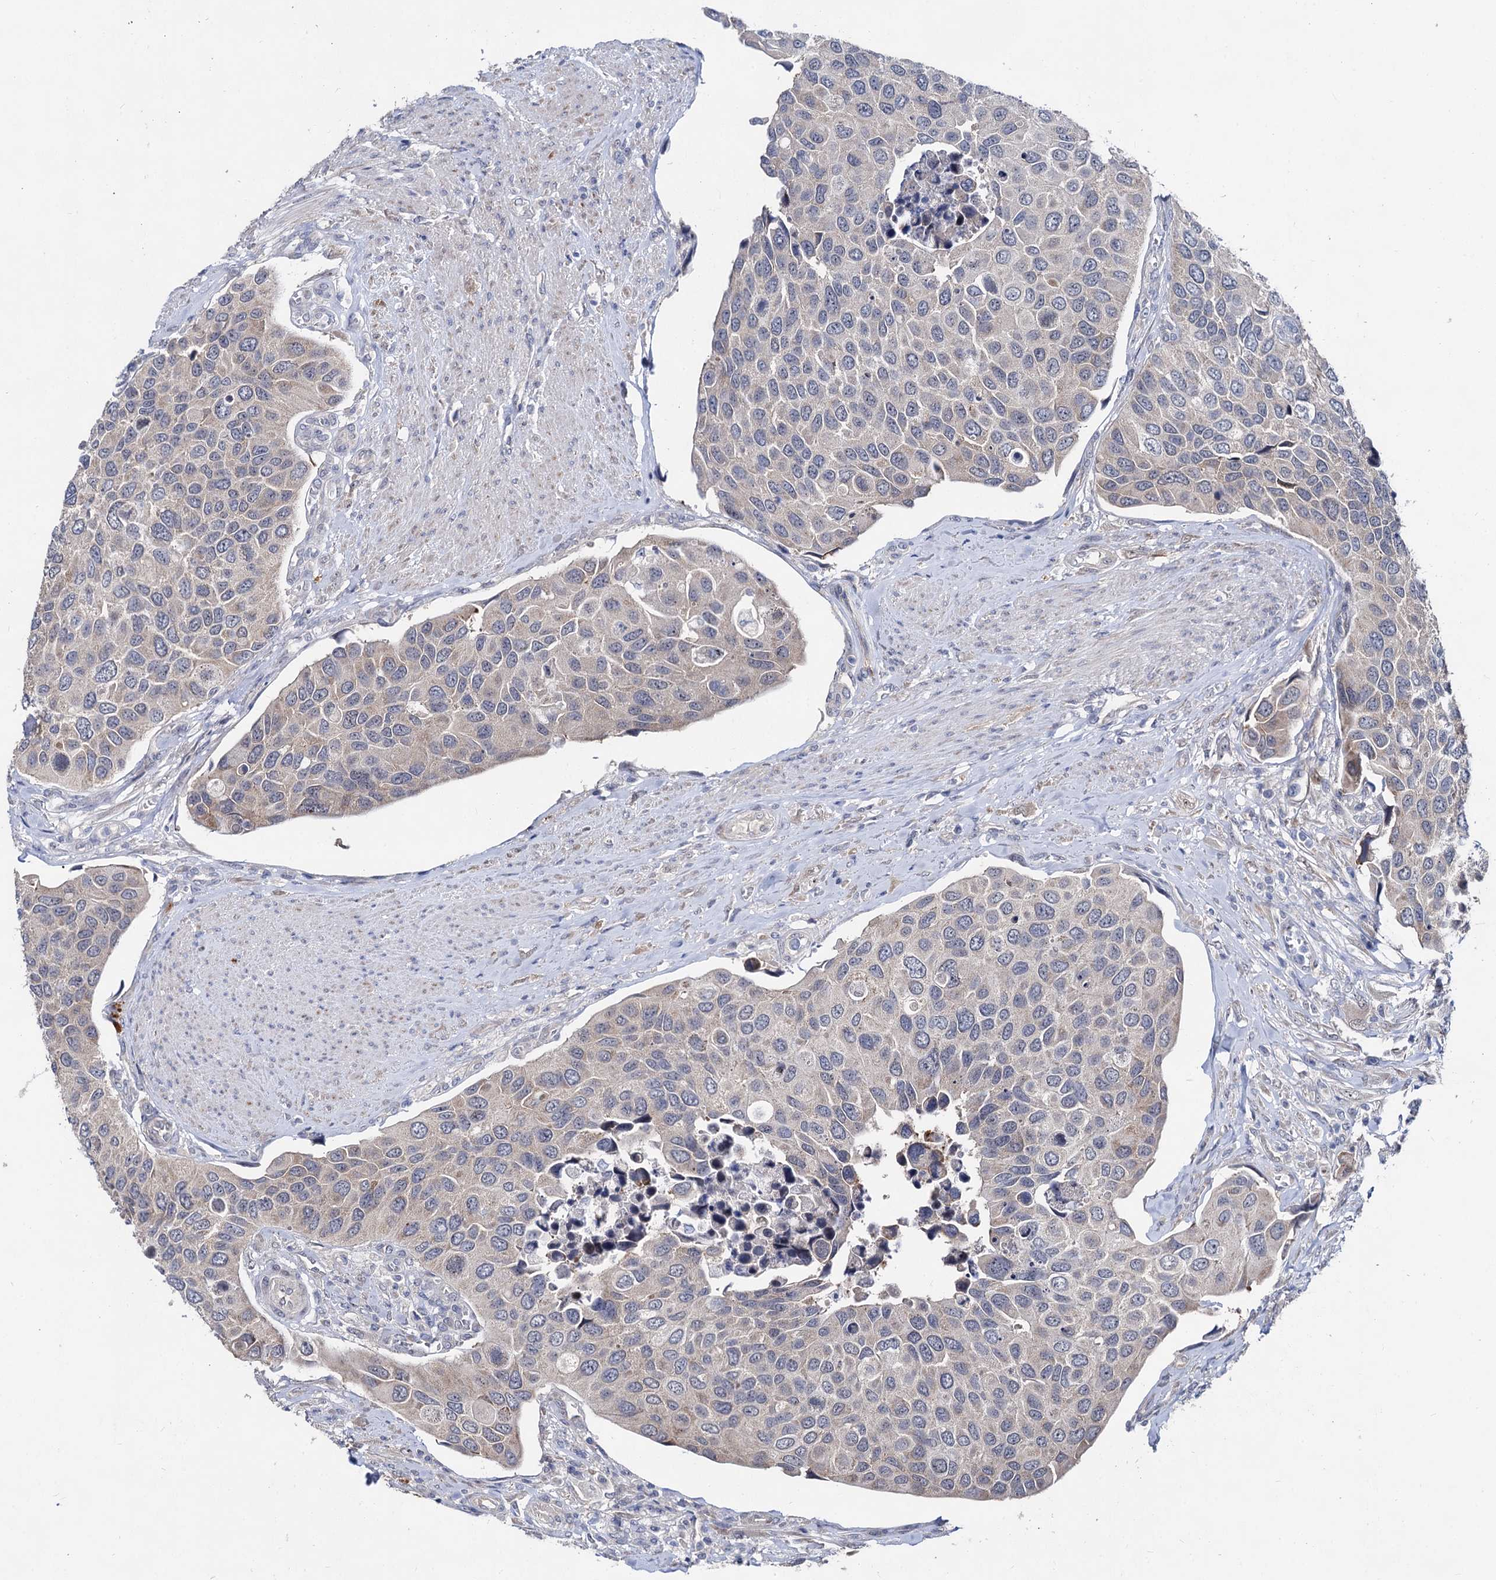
{"staining": {"intensity": "negative", "quantity": "none", "location": "none"}, "tissue": "urothelial cancer", "cell_type": "Tumor cells", "image_type": "cancer", "snomed": [{"axis": "morphology", "description": "Urothelial carcinoma, High grade"}, {"axis": "topography", "description": "Urinary bladder"}], "caption": "IHC of high-grade urothelial carcinoma shows no expression in tumor cells.", "gene": "CAPRIN2", "patient": {"sex": "male", "age": 74}}